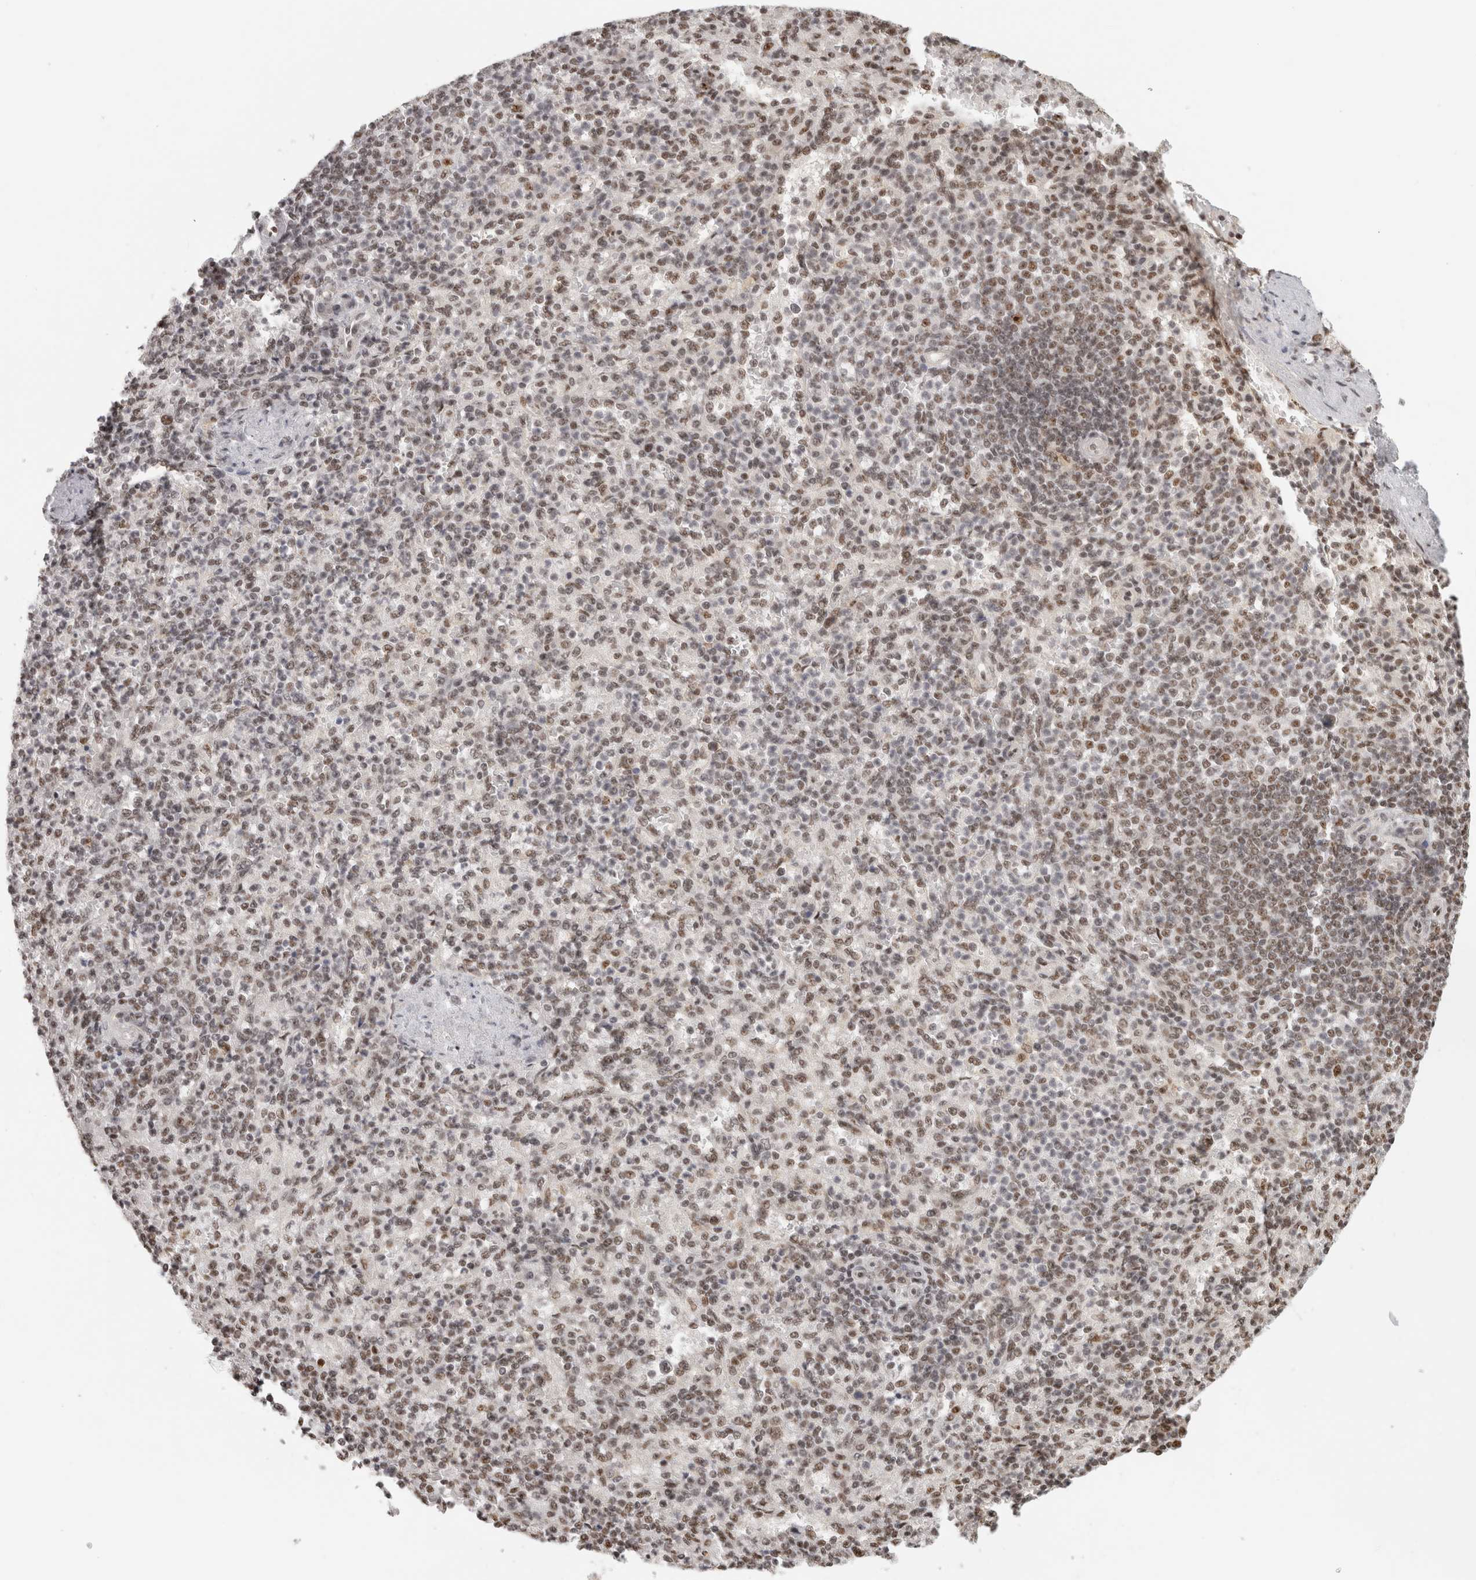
{"staining": {"intensity": "weak", "quantity": ">75%", "location": "nuclear"}, "tissue": "spleen", "cell_type": "Cells in red pulp", "image_type": "normal", "snomed": [{"axis": "morphology", "description": "Normal tissue, NOS"}, {"axis": "topography", "description": "Spleen"}], "caption": "A low amount of weak nuclear positivity is present in approximately >75% of cells in red pulp in benign spleen.", "gene": "EBNA1BP2", "patient": {"sex": "female", "age": 74}}